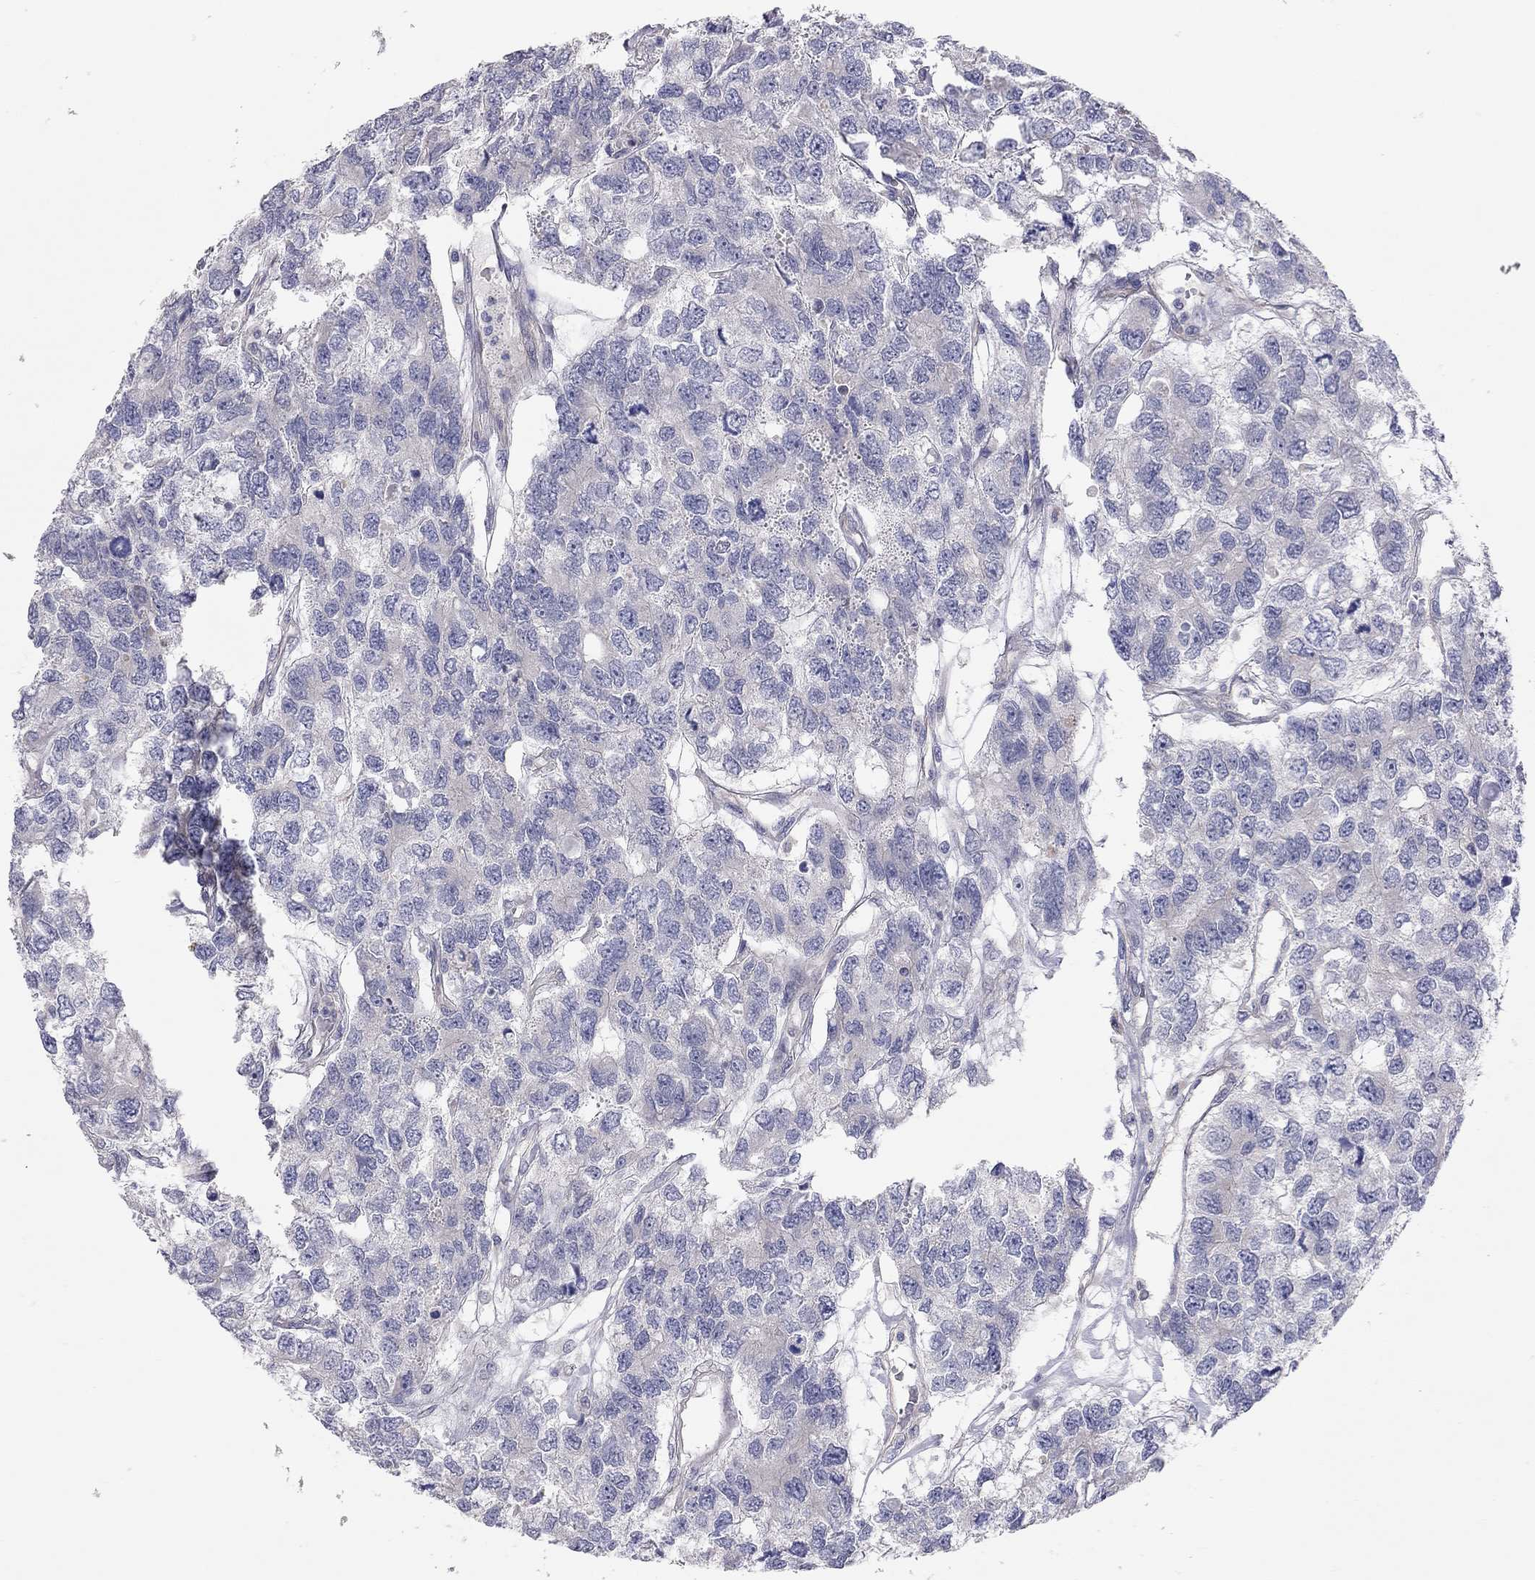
{"staining": {"intensity": "negative", "quantity": "none", "location": "none"}, "tissue": "testis cancer", "cell_type": "Tumor cells", "image_type": "cancer", "snomed": [{"axis": "morphology", "description": "Seminoma, NOS"}, {"axis": "topography", "description": "Testis"}], "caption": "A histopathology image of human seminoma (testis) is negative for staining in tumor cells.", "gene": "GPRC5B", "patient": {"sex": "male", "age": 52}}